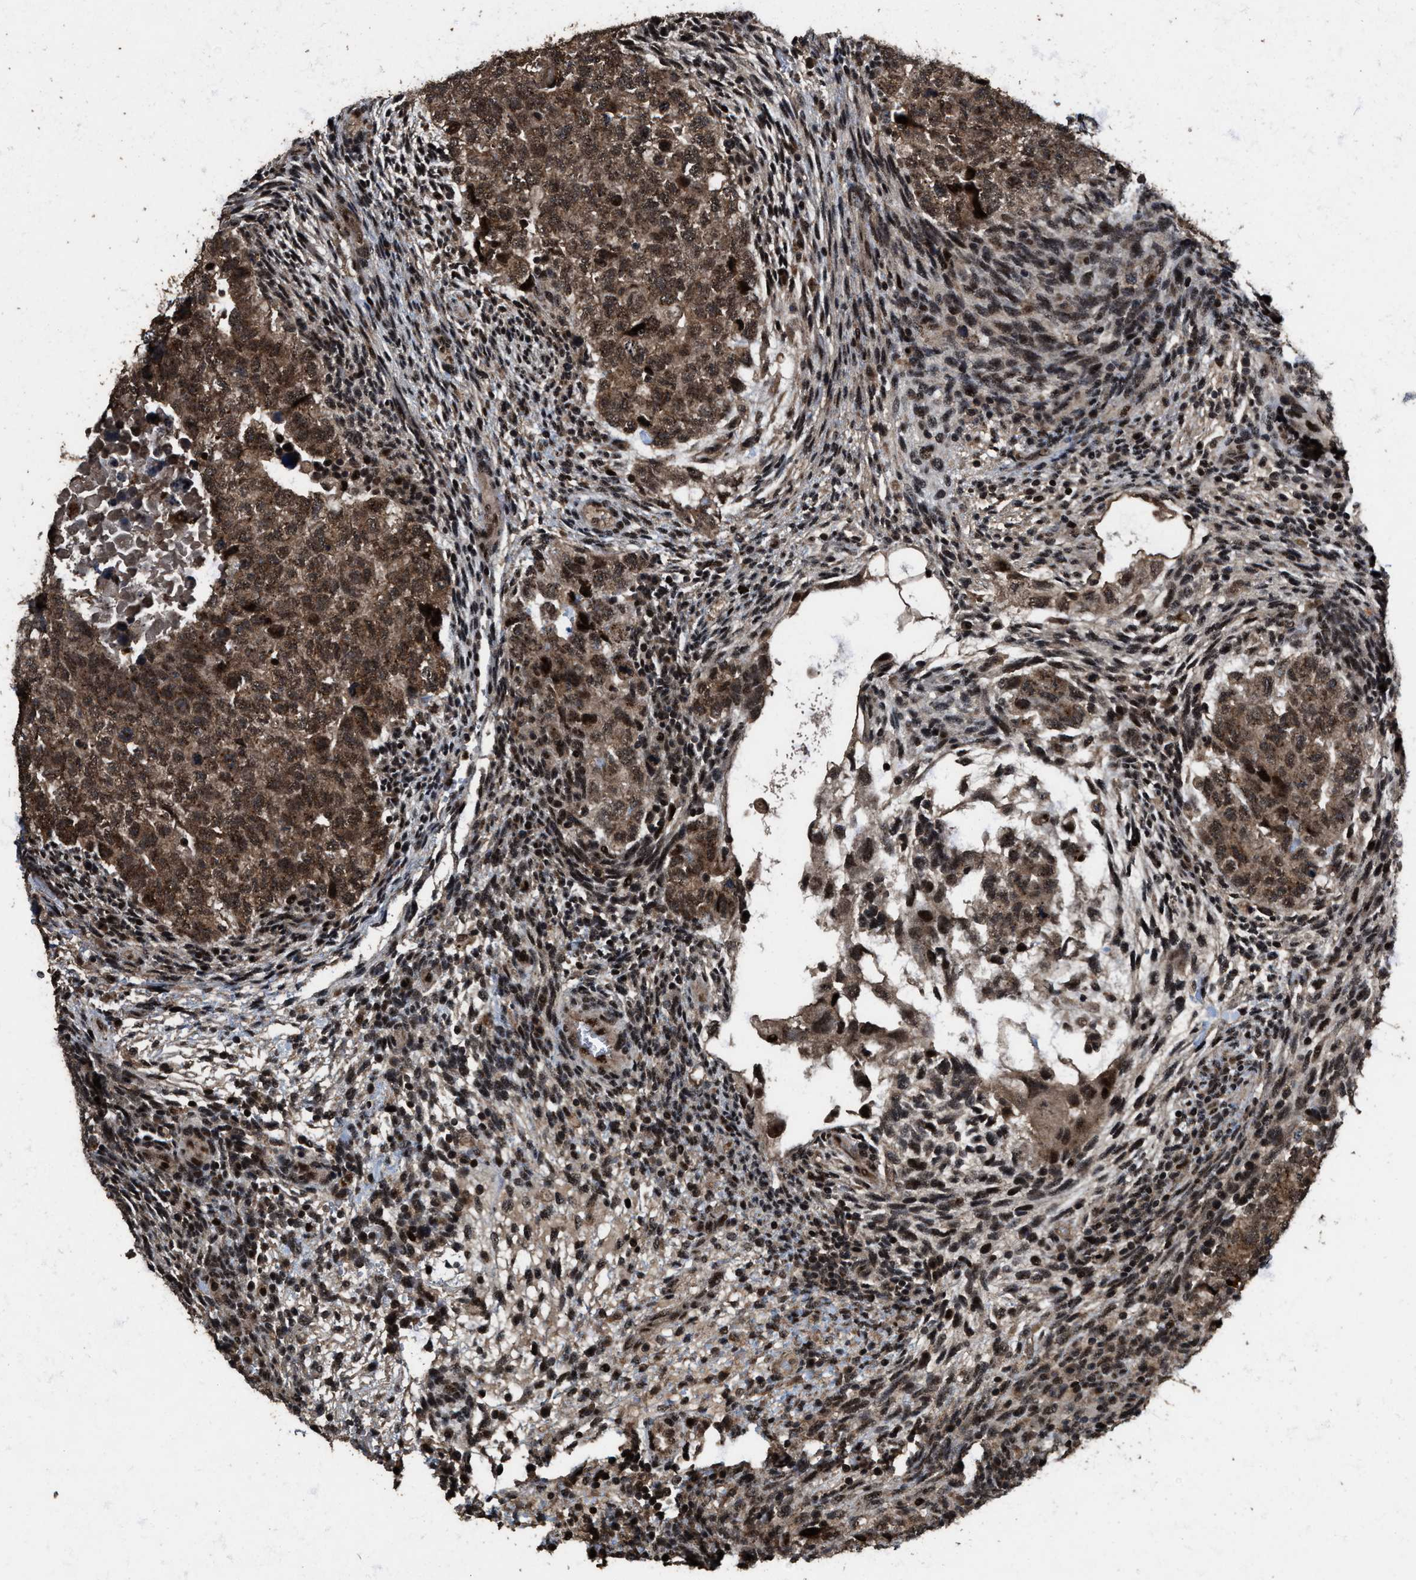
{"staining": {"intensity": "moderate", "quantity": ">75%", "location": "cytoplasmic/membranous,nuclear"}, "tissue": "testis cancer", "cell_type": "Tumor cells", "image_type": "cancer", "snomed": [{"axis": "morphology", "description": "Carcinoma, Embryonal, NOS"}, {"axis": "topography", "description": "Testis"}], "caption": "Moderate cytoplasmic/membranous and nuclear expression for a protein is appreciated in about >75% of tumor cells of embryonal carcinoma (testis) using IHC.", "gene": "HAUS6", "patient": {"sex": "male", "age": 36}}